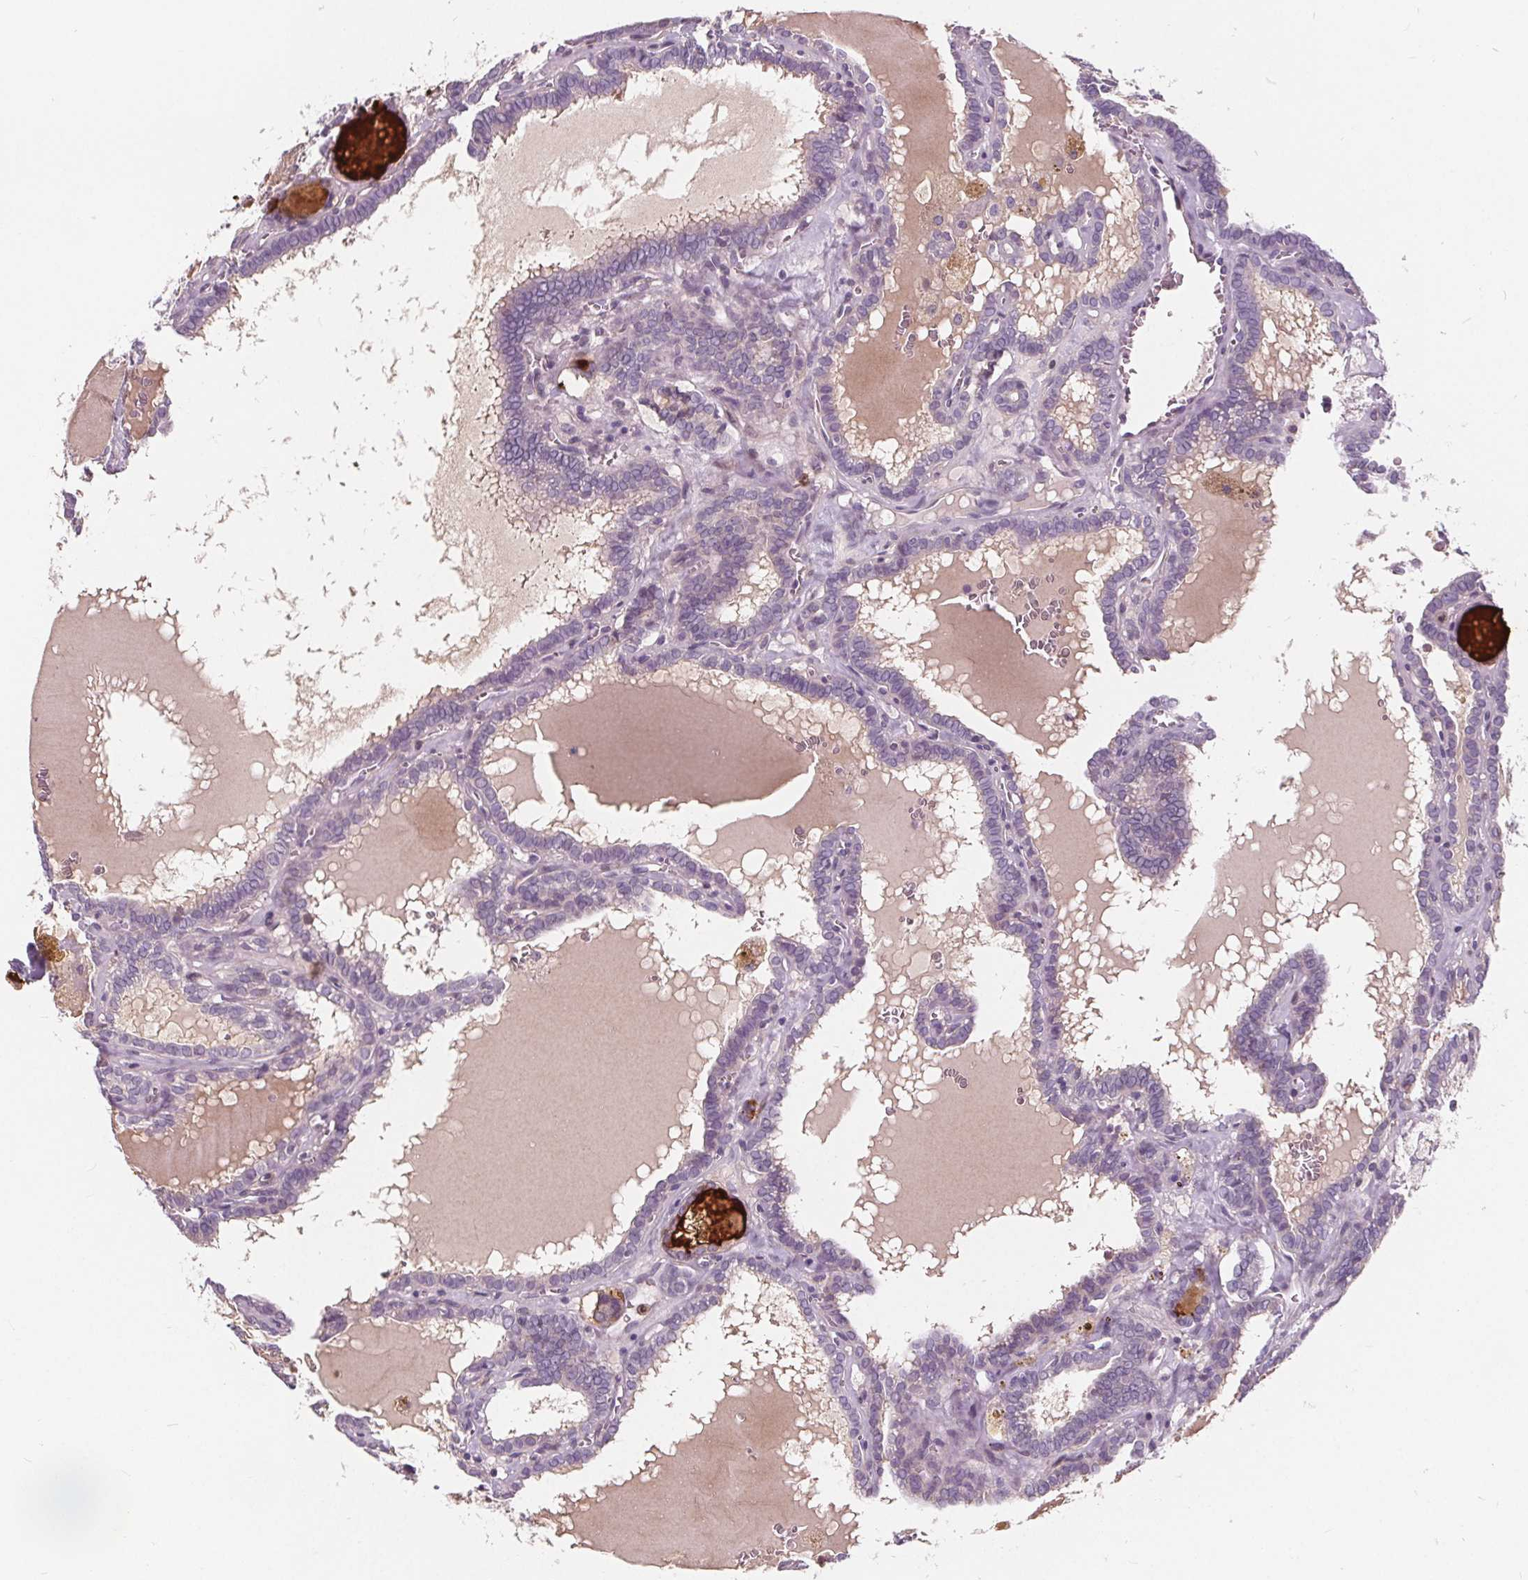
{"staining": {"intensity": "negative", "quantity": "none", "location": "none"}, "tissue": "thyroid cancer", "cell_type": "Tumor cells", "image_type": "cancer", "snomed": [{"axis": "morphology", "description": "Papillary adenocarcinoma, NOS"}, {"axis": "topography", "description": "Thyroid gland"}], "caption": "An image of thyroid cancer stained for a protein displays no brown staining in tumor cells.", "gene": "HAAO", "patient": {"sex": "female", "age": 39}}